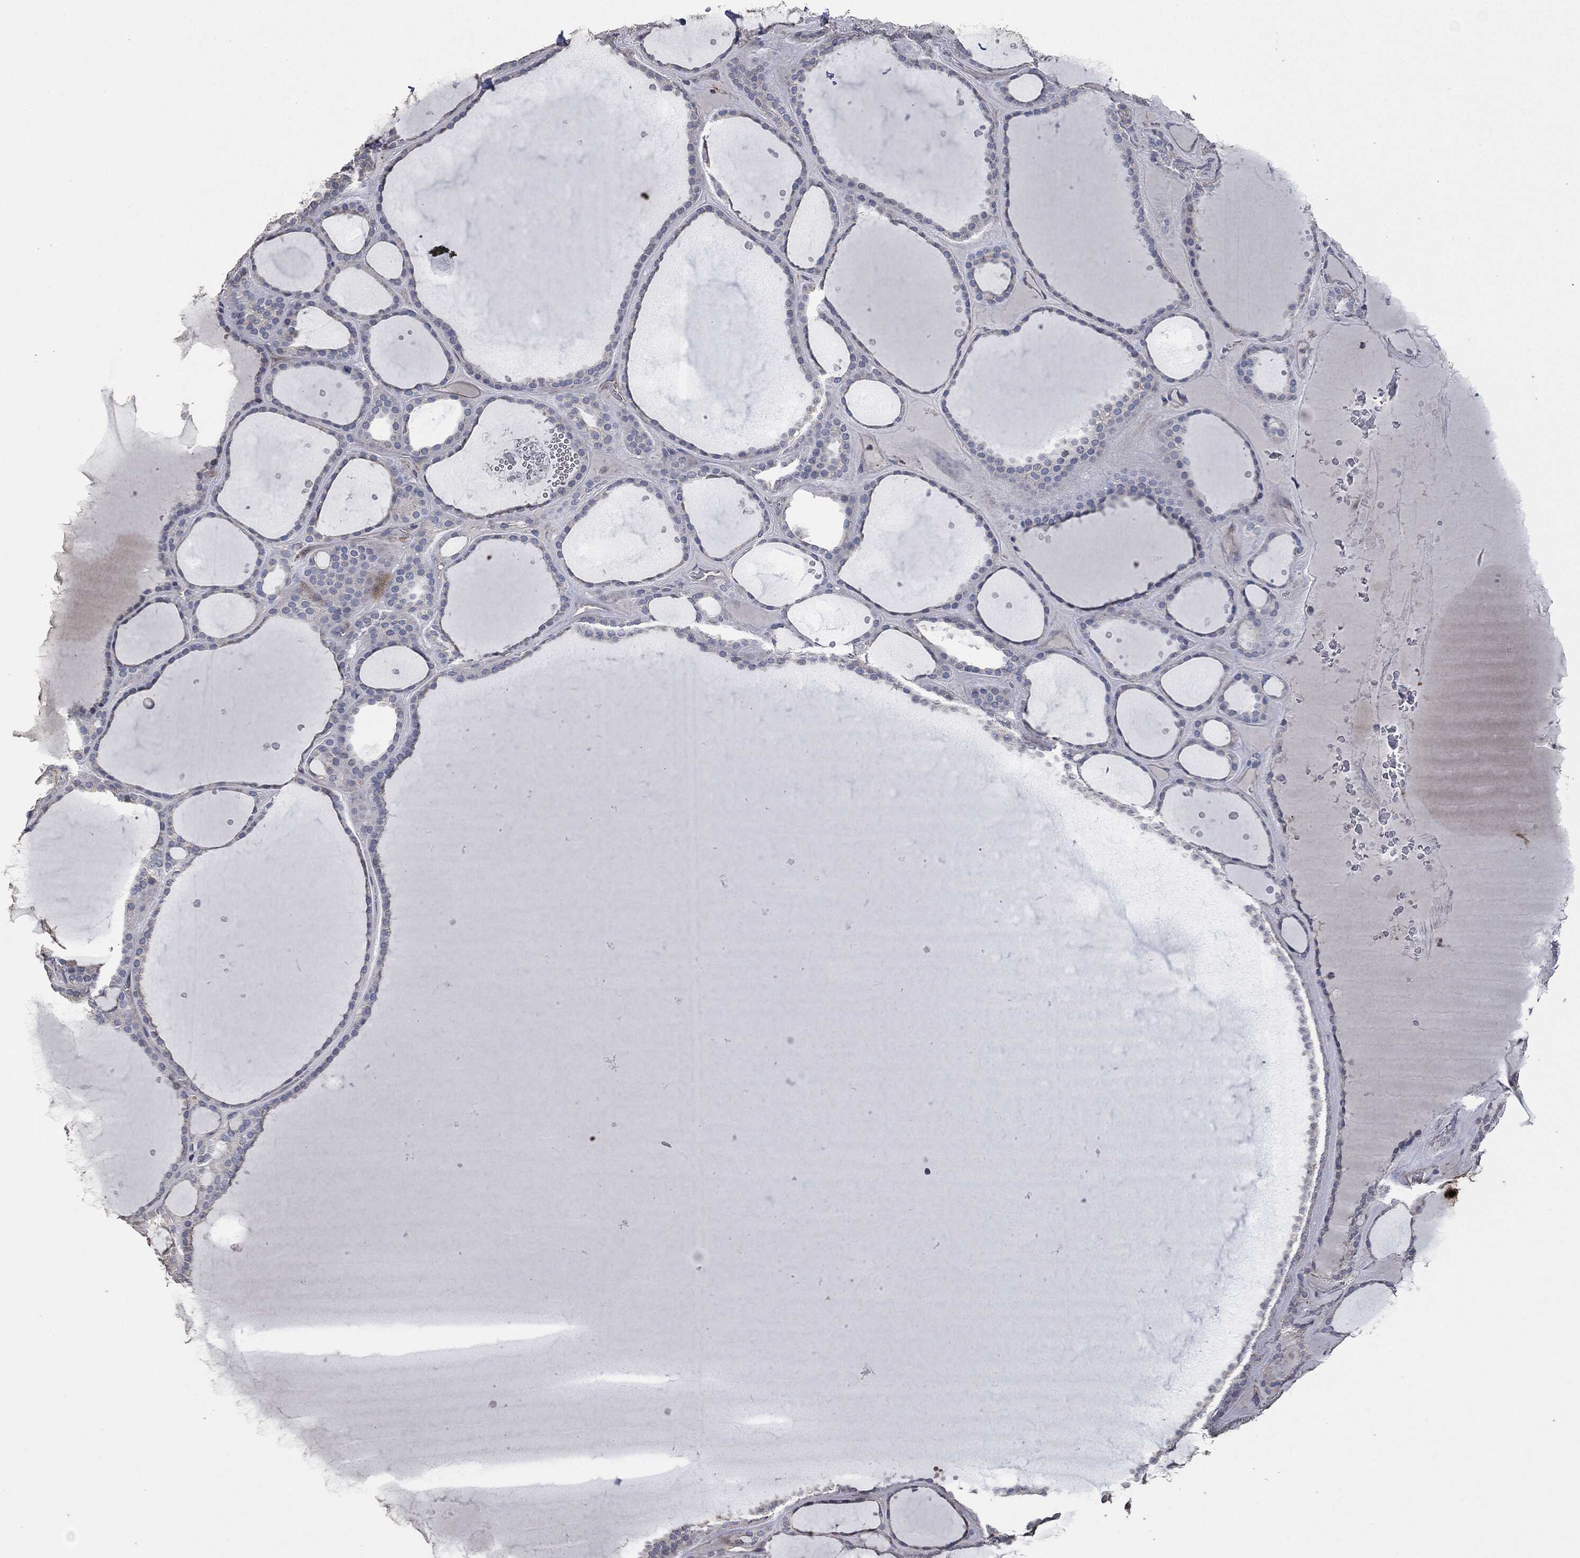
{"staining": {"intensity": "negative", "quantity": "none", "location": "none"}, "tissue": "thyroid gland", "cell_type": "Glandular cells", "image_type": "normal", "snomed": [{"axis": "morphology", "description": "Normal tissue, NOS"}, {"axis": "topography", "description": "Thyroid gland"}], "caption": "Glandular cells show no significant staining in unremarkable thyroid gland. Brightfield microscopy of immunohistochemistry (IHC) stained with DAB (brown) and hematoxylin (blue), captured at high magnification.", "gene": "MSLN", "patient": {"sex": "male", "age": 63}}